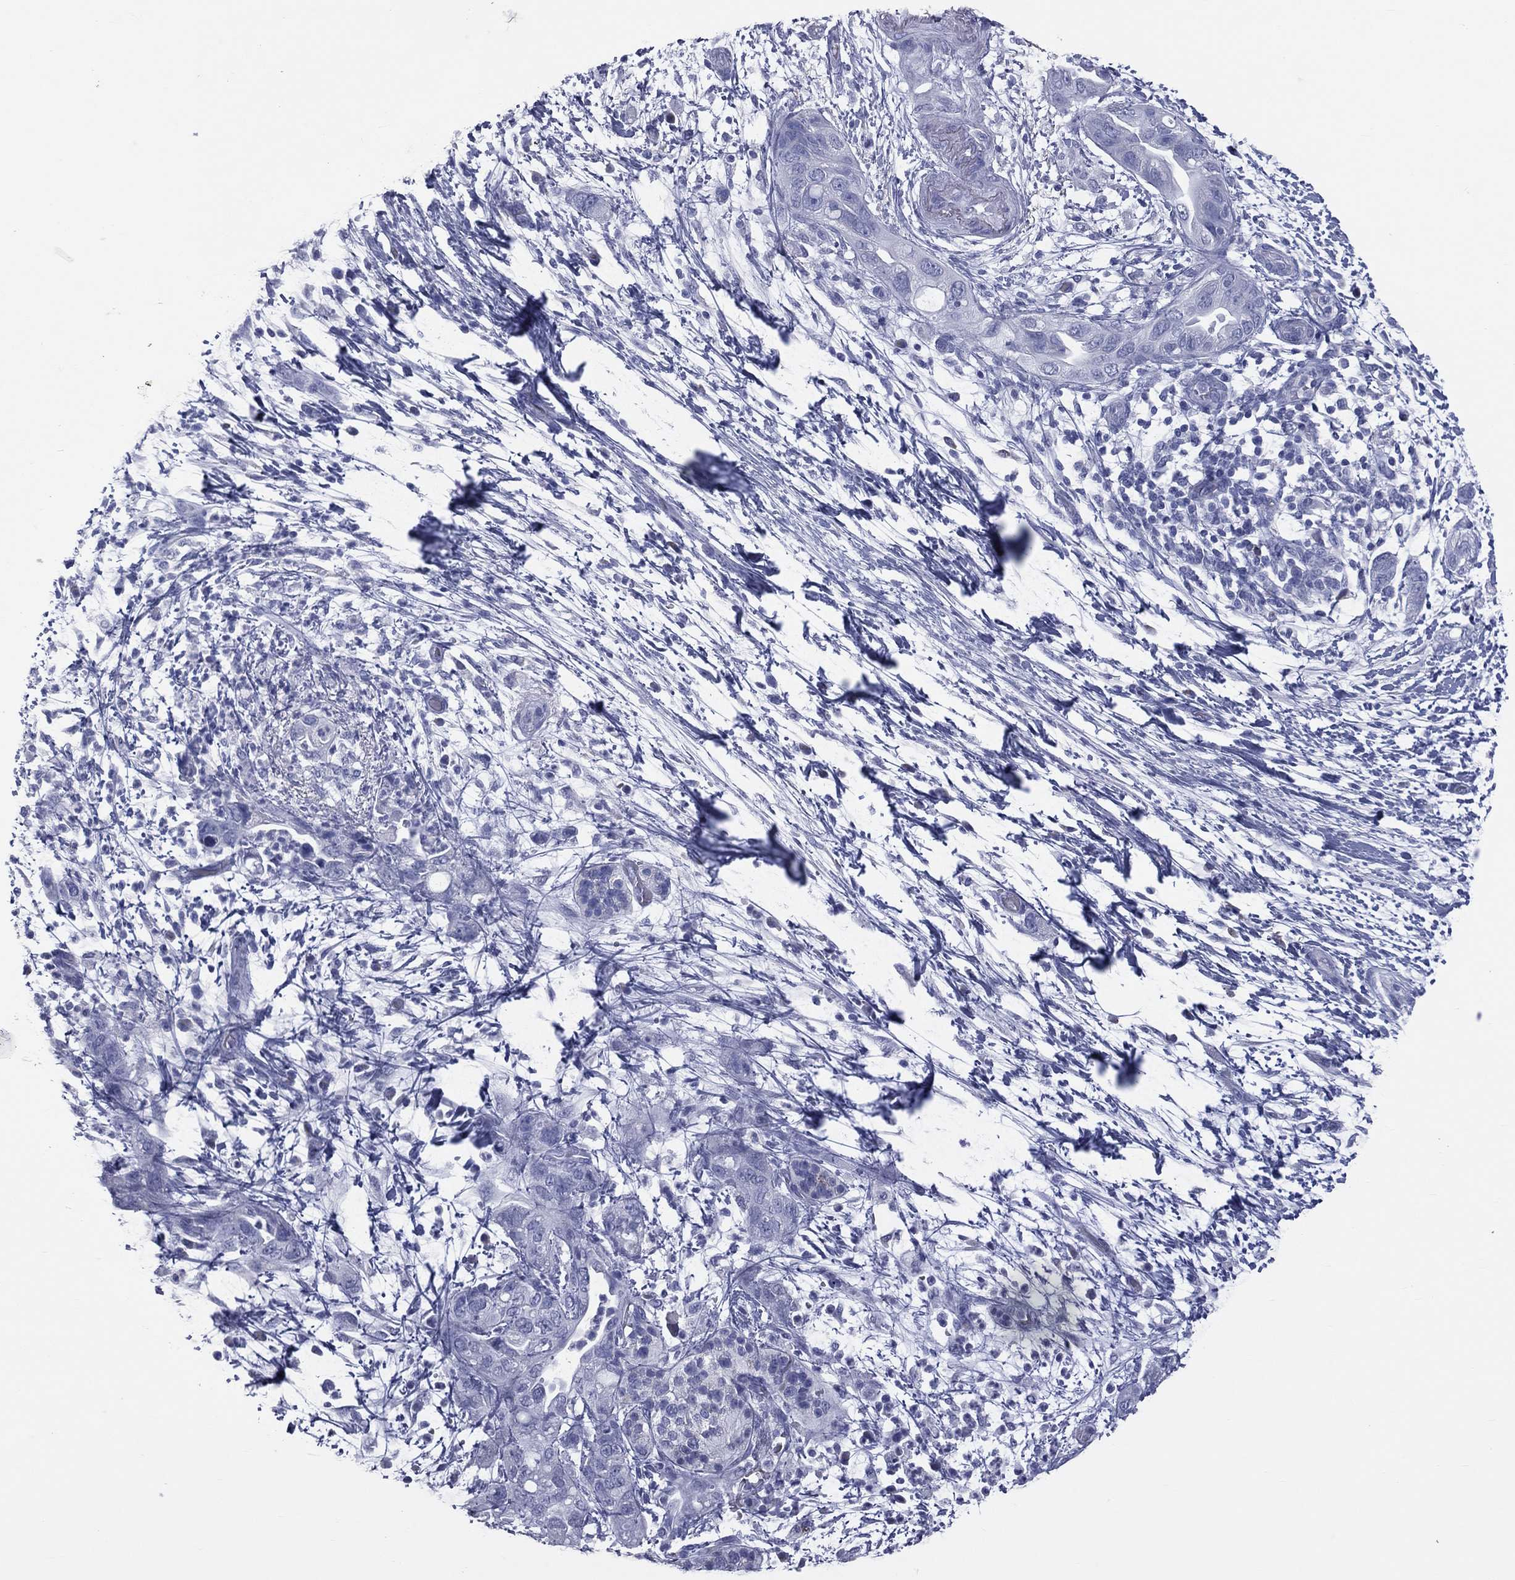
{"staining": {"intensity": "negative", "quantity": "none", "location": "none"}, "tissue": "pancreatic cancer", "cell_type": "Tumor cells", "image_type": "cancer", "snomed": [{"axis": "morphology", "description": "Adenocarcinoma, NOS"}, {"axis": "topography", "description": "Pancreas"}], "caption": "Tumor cells show no significant protein staining in pancreatic cancer.", "gene": "MLN", "patient": {"sex": "female", "age": 72}}